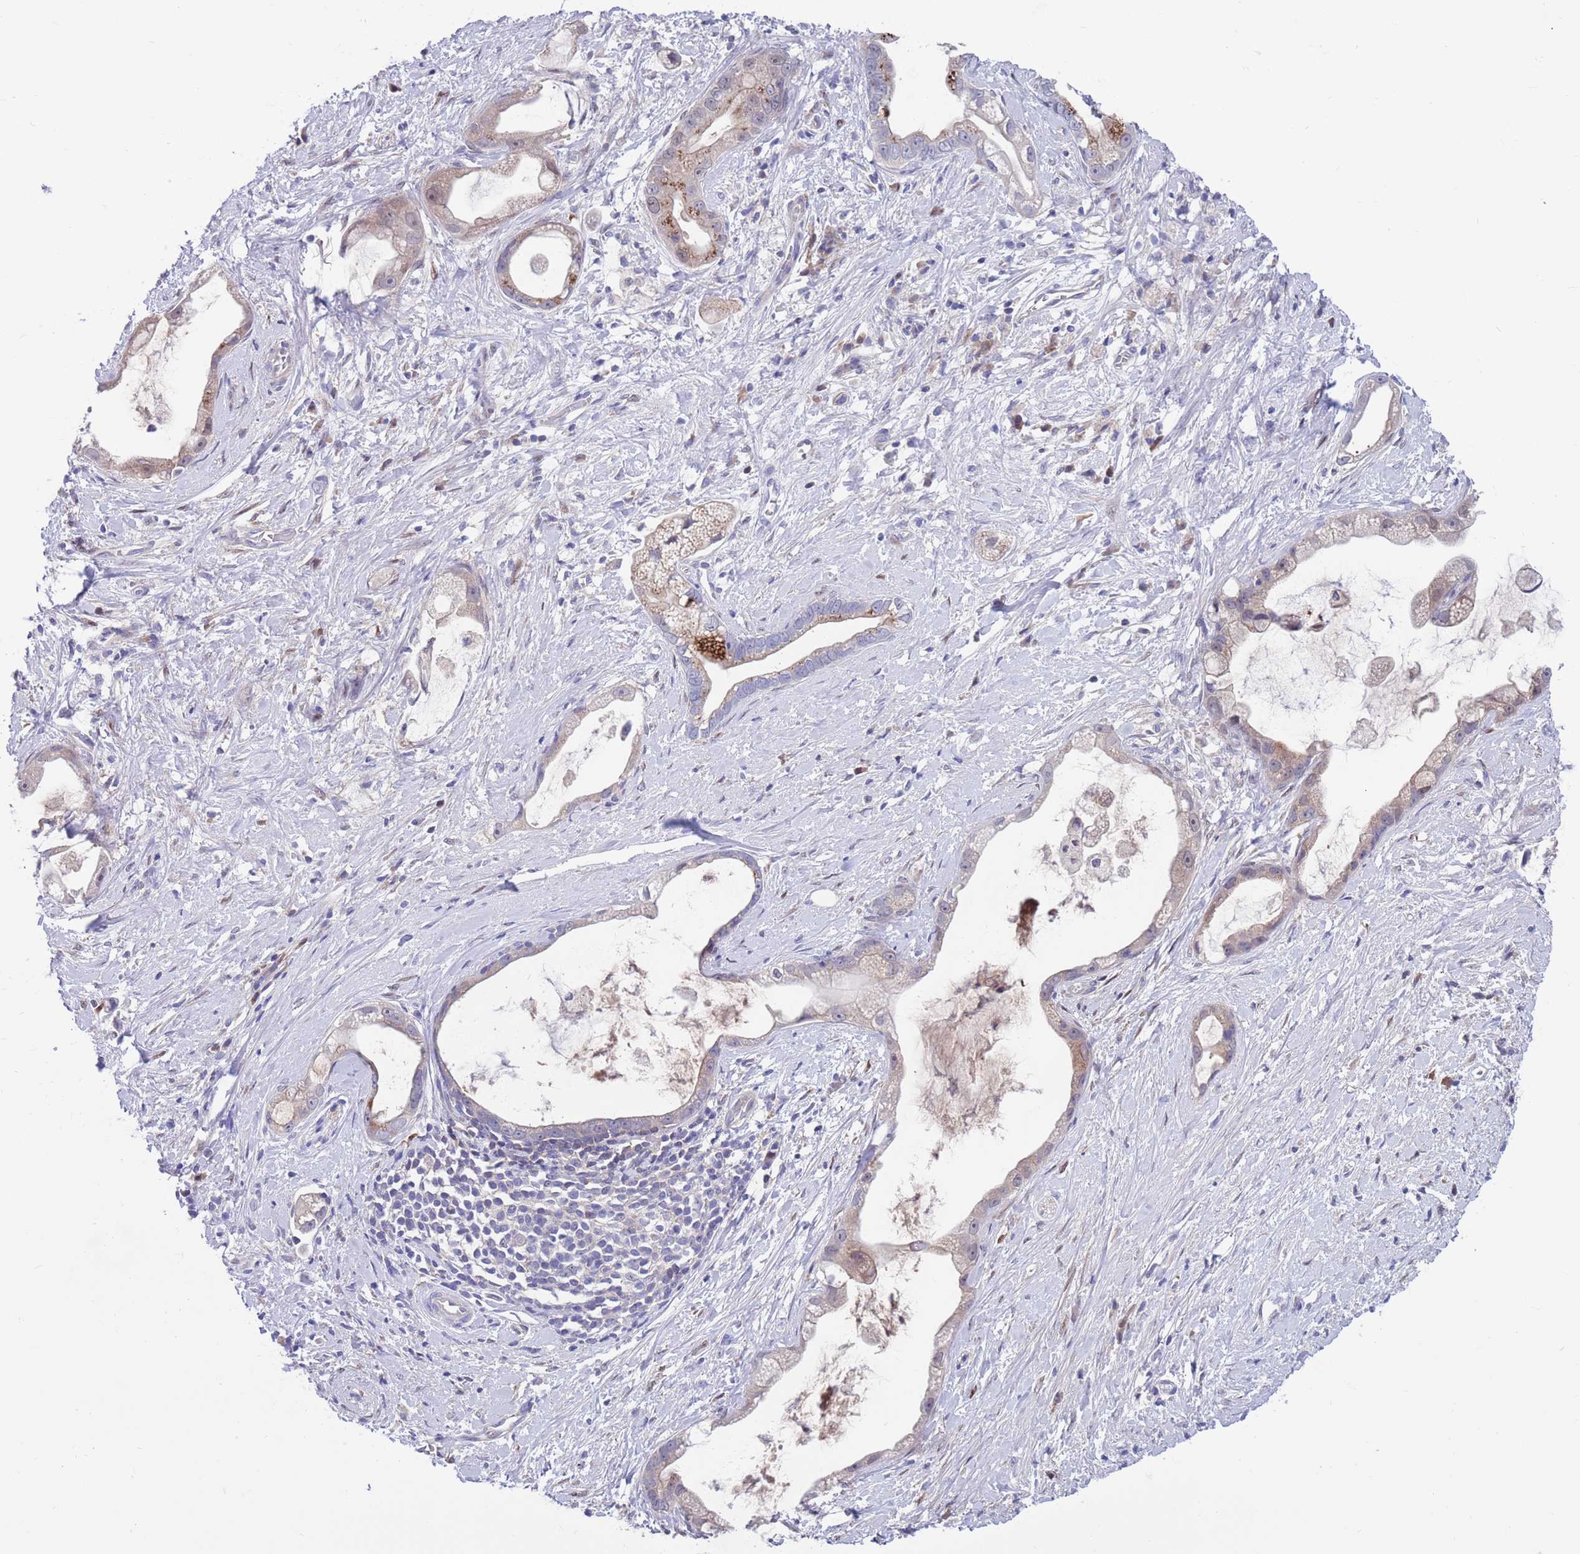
{"staining": {"intensity": "moderate", "quantity": "<25%", "location": "cytoplasmic/membranous"}, "tissue": "stomach cancer", "cell_type": "Tumor cells", "image_type": "cancer", "snomed": [{"axis": "morphology", "description": "Adenocarcinoma, NOS"}, {"axis": "topography", "description": "Stomach"}], "caption": "Stomach adenocarcinoma tissue reveals moderate cytoplasmic/membranous staining in about <25% of tumor cells, visualized by immunohistochemistry. (IHC, brightfield microscopy, high magnification).", "gene": "KLHL29", "patient": {"sex": "male", "age": 55}}